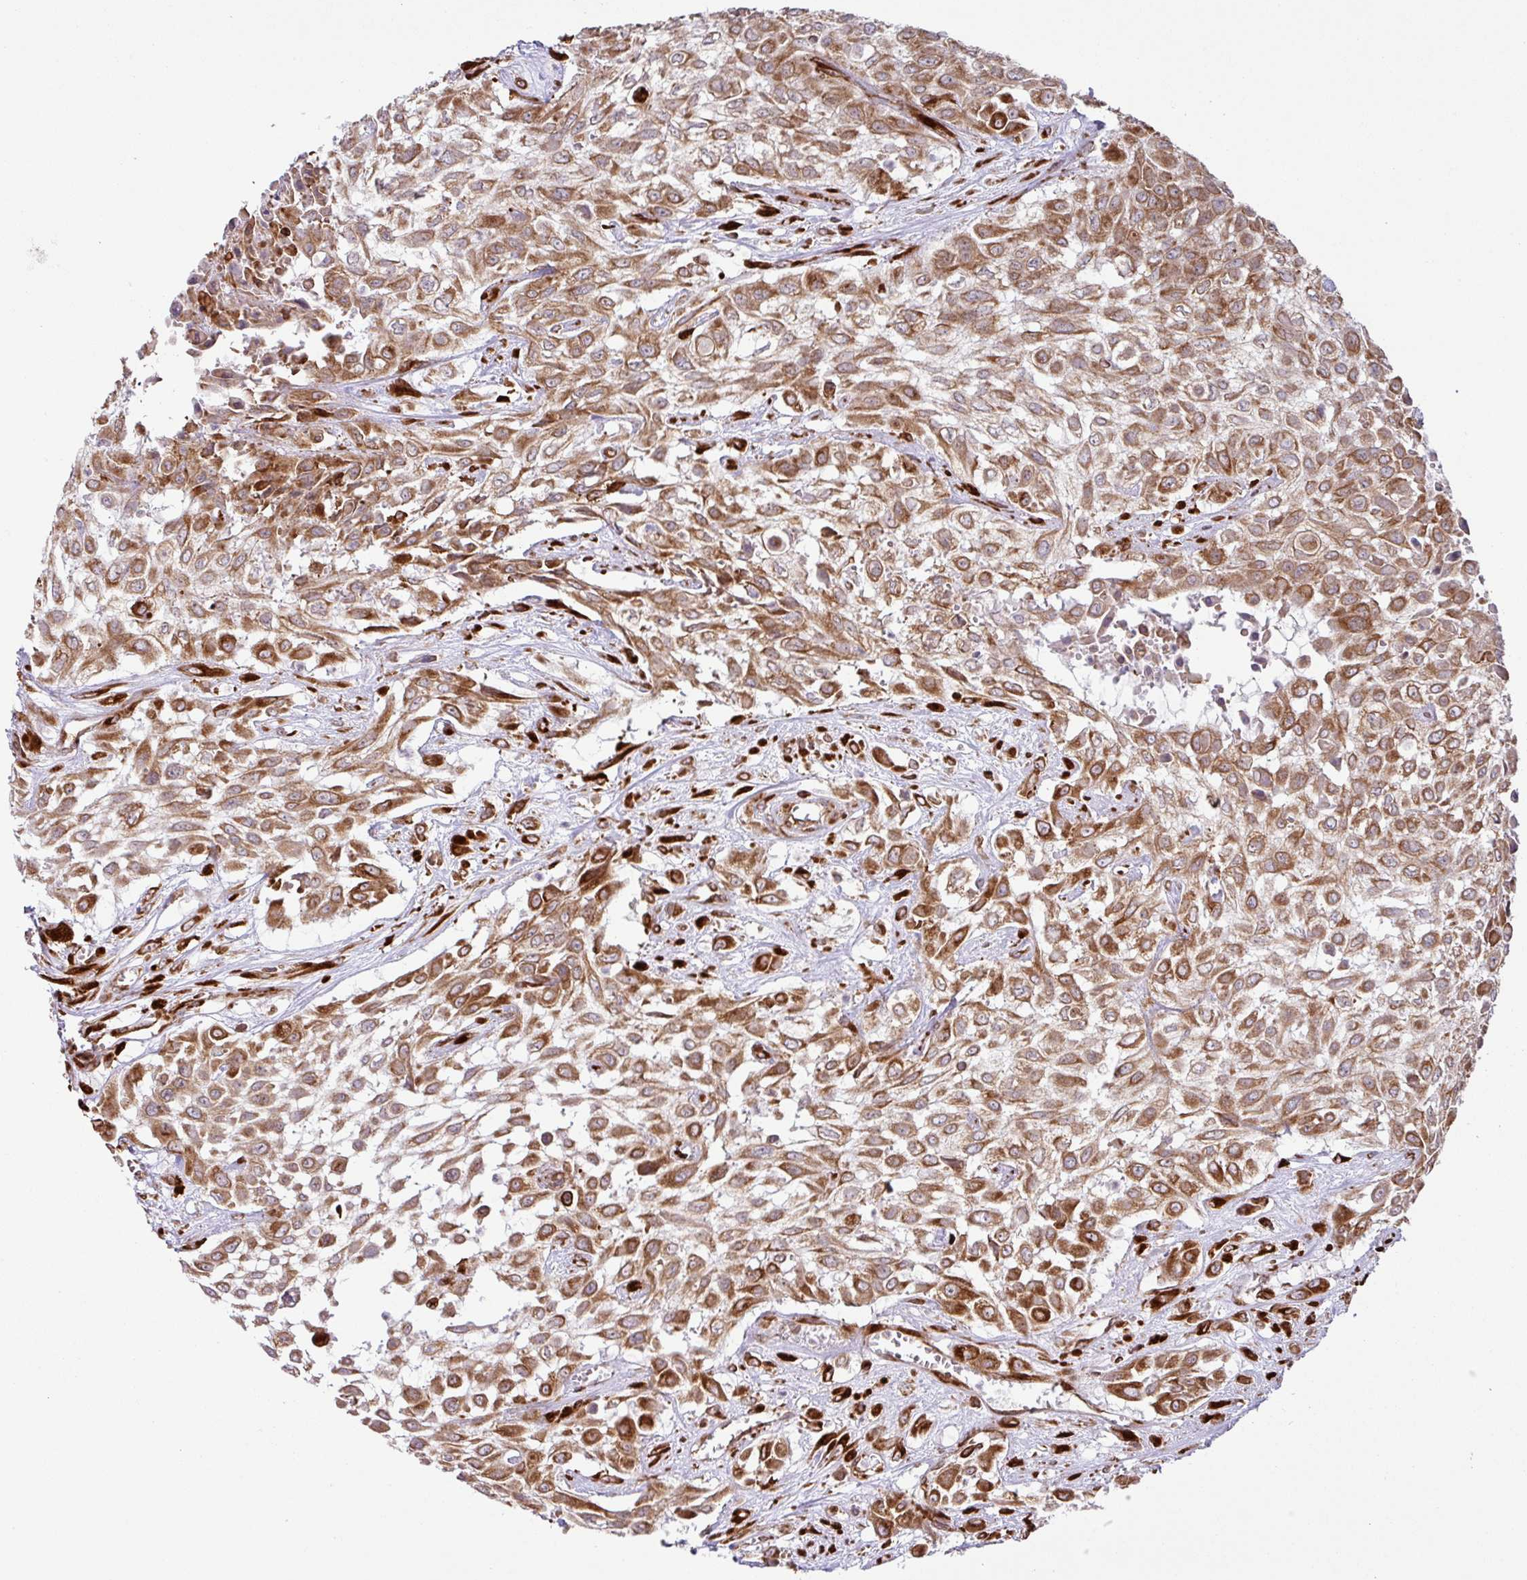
{"staining": {"intensity": "moderate", "quantity": ">75%", "location": "cytoplasmic/membranous"}, "tissue": "urothelial cancer", "cell_type": "Tumor cells", "image_type": "cancer", "snomed": [{"axis": "morphology", "description": "Urothelial carcinoma, High grade"}, {"axis": "topography", "description": "Urinary bladder"}], "caption": "High-magnification brightfield microscopy of high-grade urothelial carcinoma stained with DAB (3,3'-diaminobenzidine) (brown) and counterstained with hematoxylin (blue). tumor cells exhibit moderate cytoplasmic/membranous staining is identified in about>75% of cells.", "gene": "SLC39A7", "patient": {"sex": "male", "age": 57}}